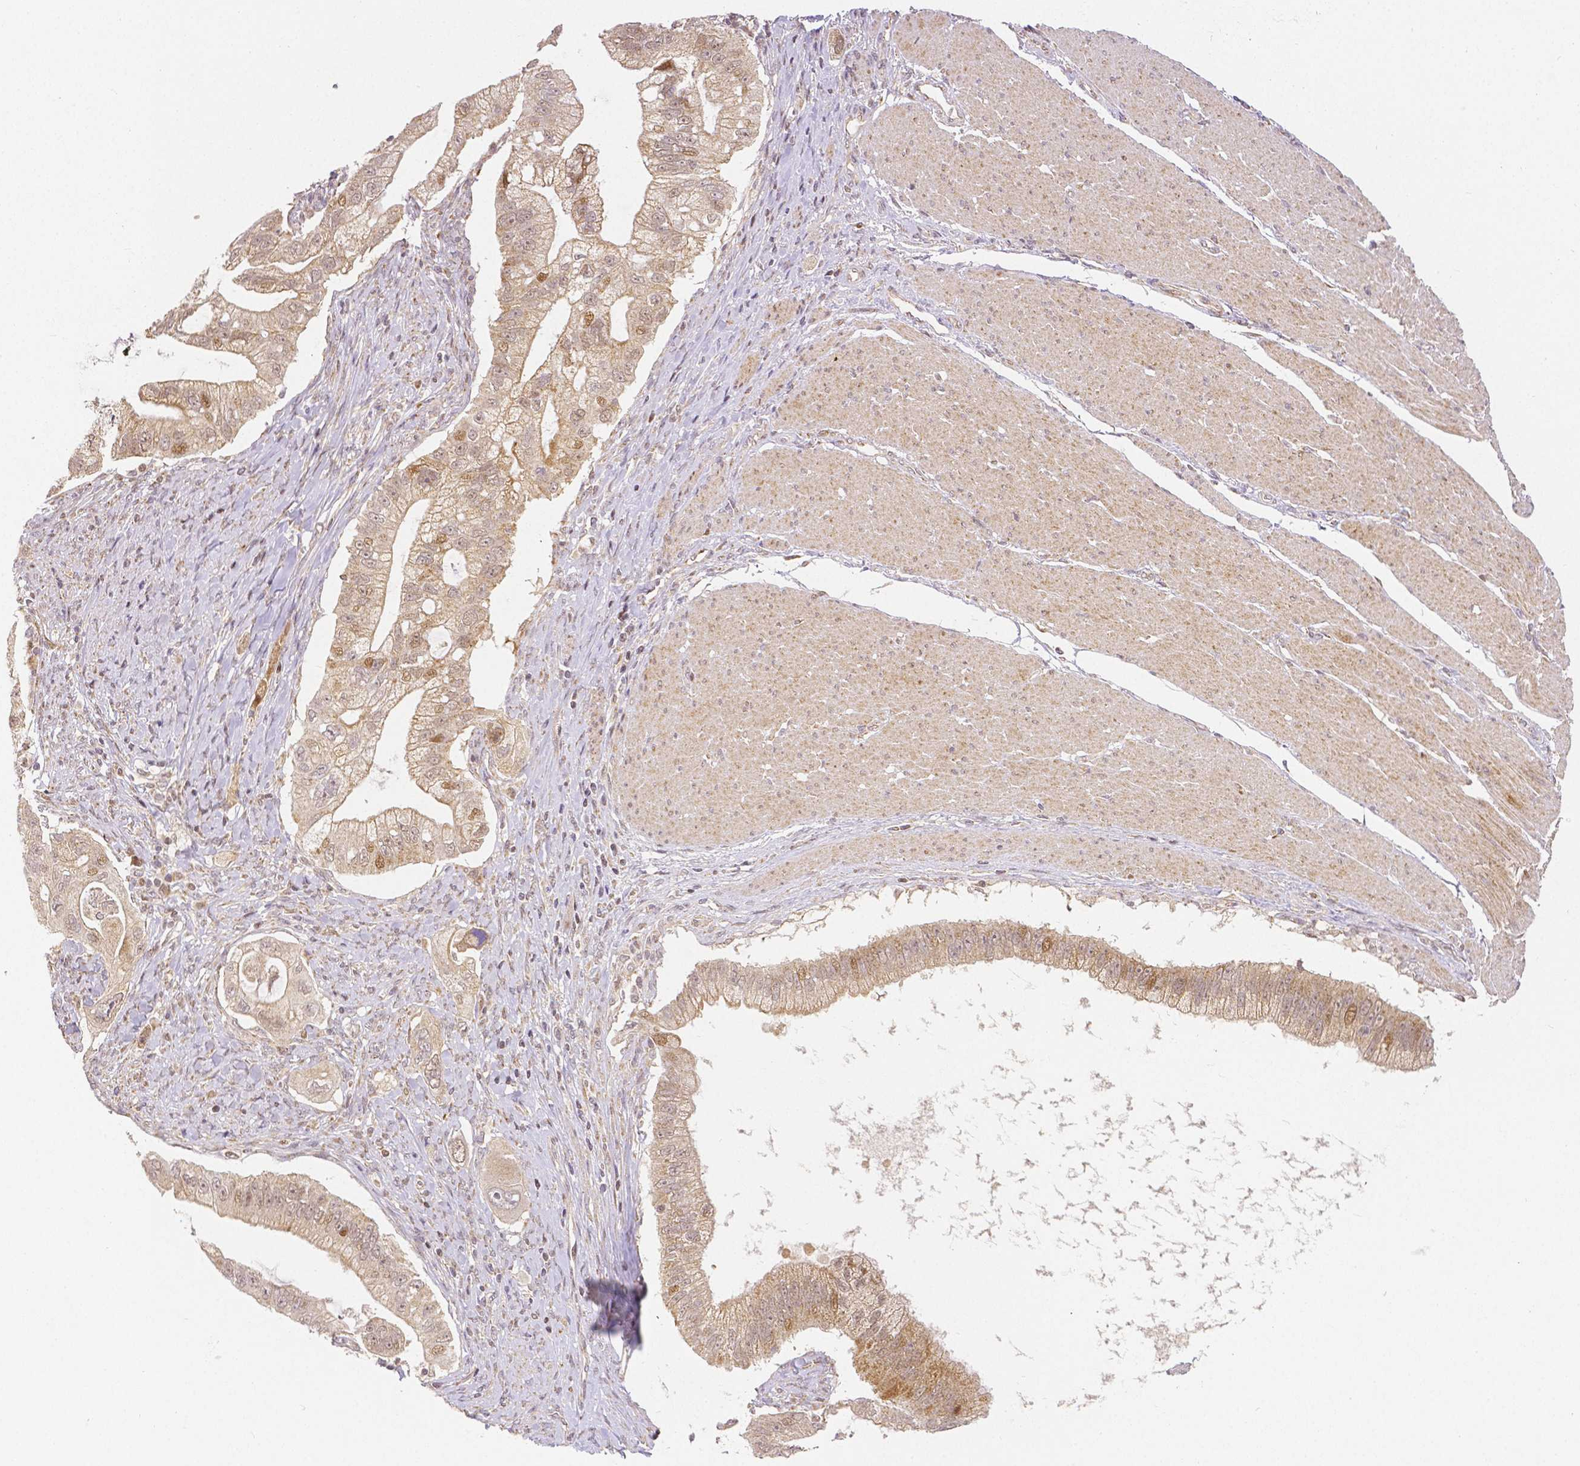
{"staining": {"intensity": "moderate", "quantity": ">75%", "location": "cytoplasmic/membranous,nuclear"}, "tissue": "pancreatic cancer", "cell_type": "Tumor cells", "image_type": "cancer", "snomed": [{"axis": "morphology", "description": "Adenocarcinoma, NOS"}, {"axis": "topography", "description": "Pancreas"}], "caption": "Adenocarcinoma (pancreatic) was stained to show a protein in brown. There is medium levels of moderate cytoplasmic/membranous and nuclear positivity in approximately >75% of tumor cells. (brown staining indicates protein expression, while blue staining denotes nuclei).", "gene": "RHOT1", "patient": {"sex": "male", "age": 70}}